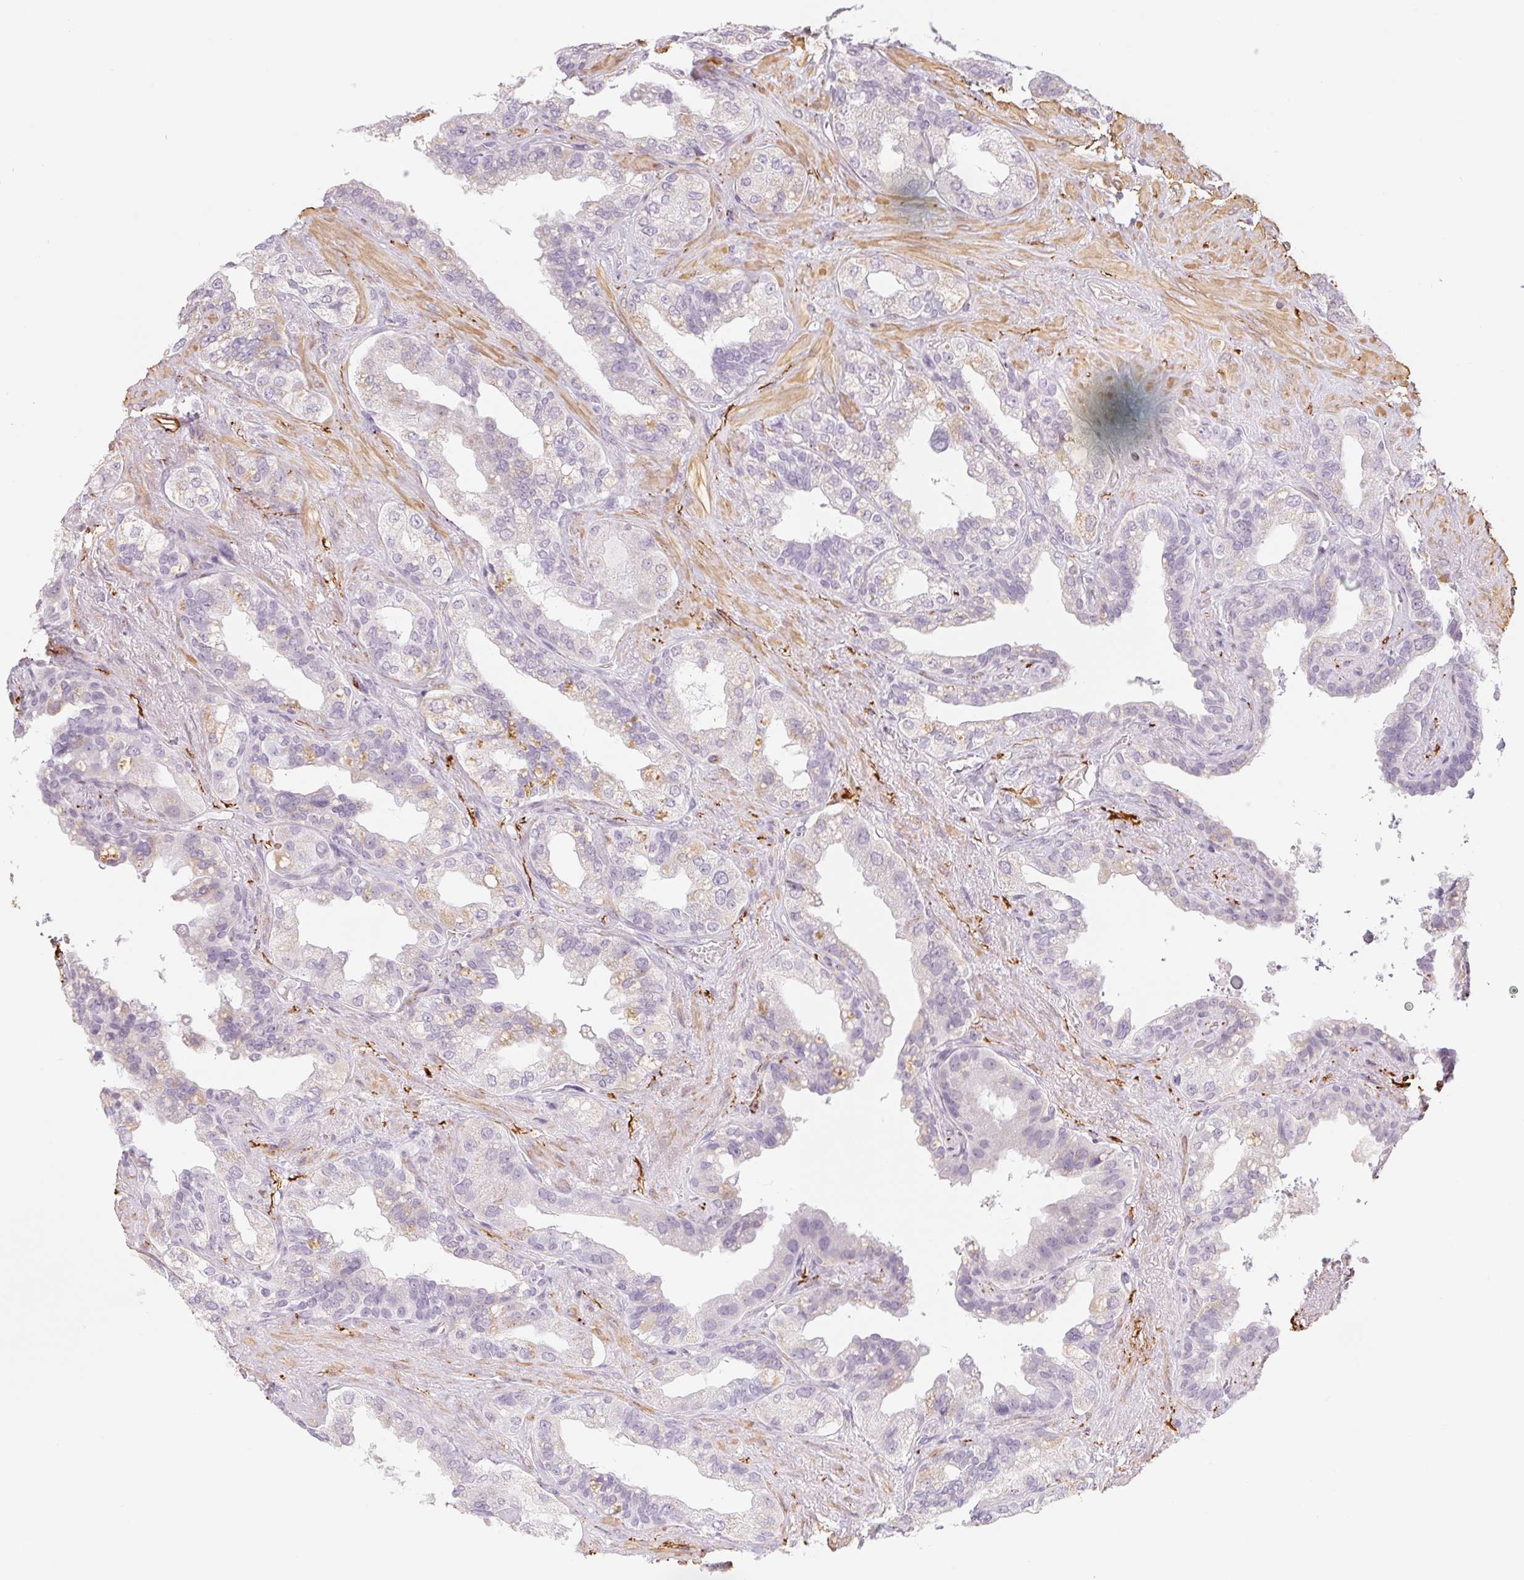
{"staining": {"intensity": "weak", "quantity": "<25%", "location": "cytoplasmic/membranous"}, "tissue": "seminal vesicle", "cell_type": "Glandular cells", "image_type": "normal", "snomed": [{"axis": "morphology", "description": "Normal tissue, NOS"}, {"axis": "topography", "description": "Seminal veicle"}, {"axis": "topography", "description": "Peripheral nerve tissue"}], "caption": "Immunohistochemical staining of unremarkable human seminal vesicle reveals no significant expression in glandular cells. The staining was performed using DAB (3,3'-diaminobenzidine) to visualize the protein expression in brown, while the nuclei were stained in blue with hematoxylin (Magnification: 20x).", "gene": "PRPH", "patient": {"sex": "male", "age": 76}}